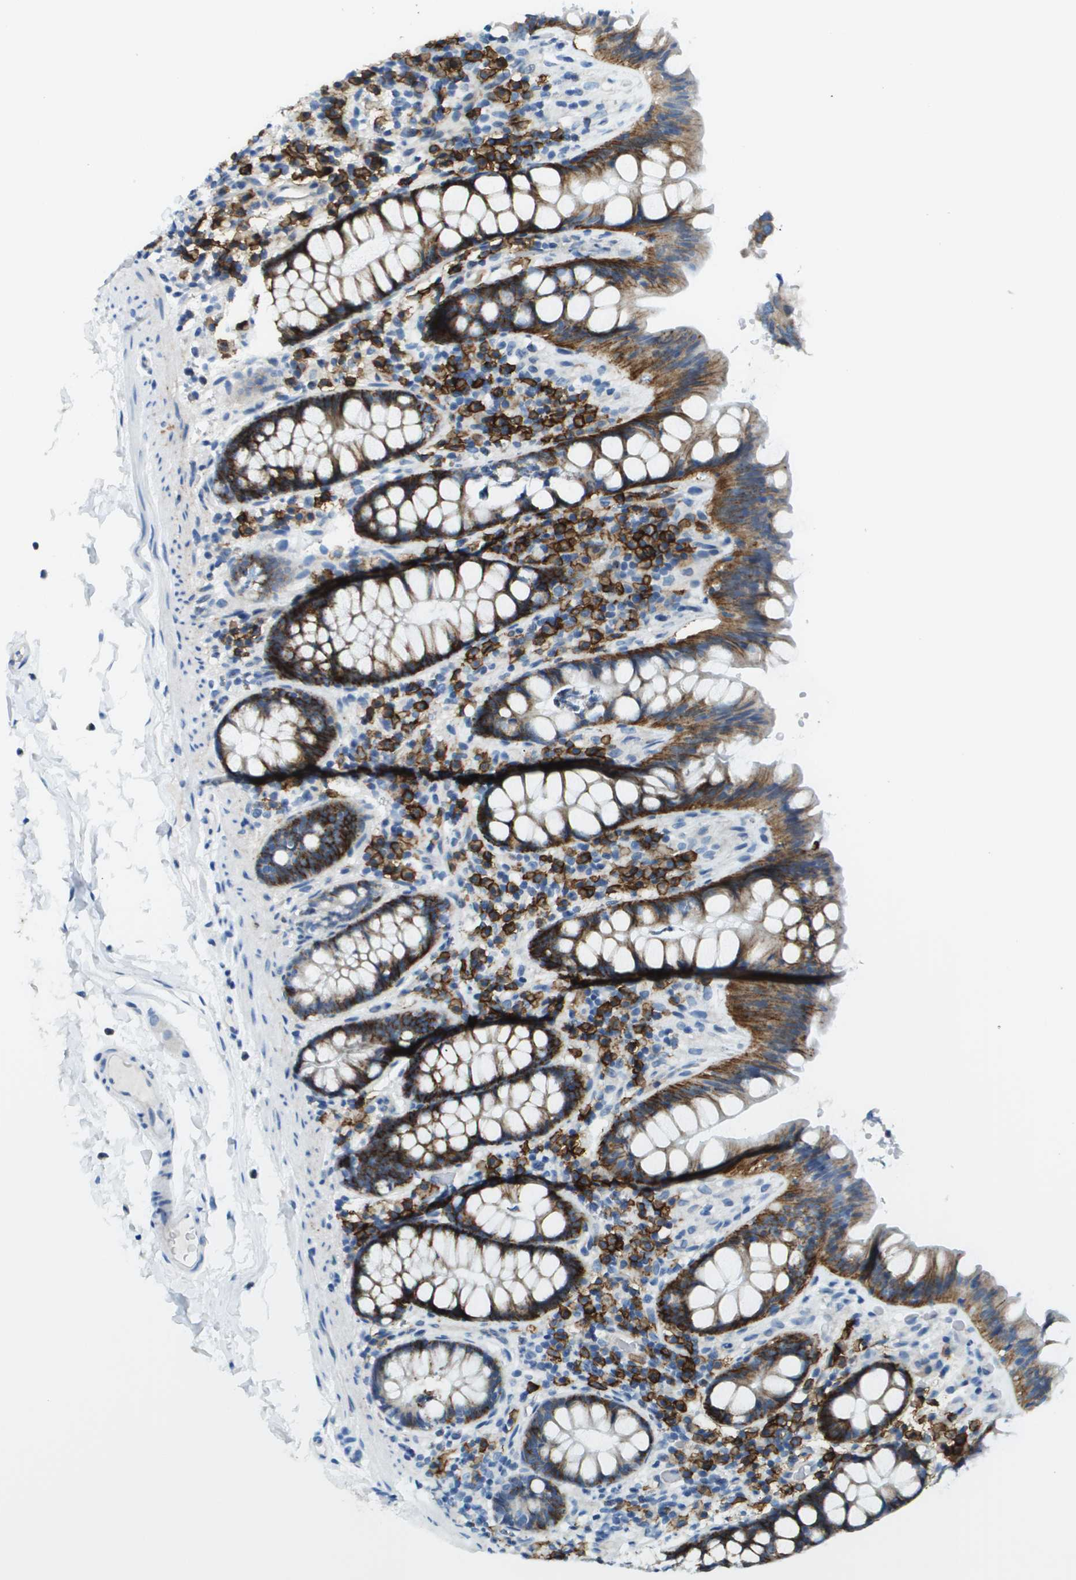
{"staining": {"intensity": "negative", "quantity": "none", "location": "none"}, "tissue": "colon", "cell_type": "Endothelial cells", "image_type": "normal", "snomed": [{"axis": "morphology", "description": "Normal tissue, NOS"}, {"axis": "topography", "description": "Colon"}], "caption": "Photomicrograph shows no protein expression in endothelial cells of benign colon.", "gene": "SDC1", "patient": {"sex": "female", "age": 80}}